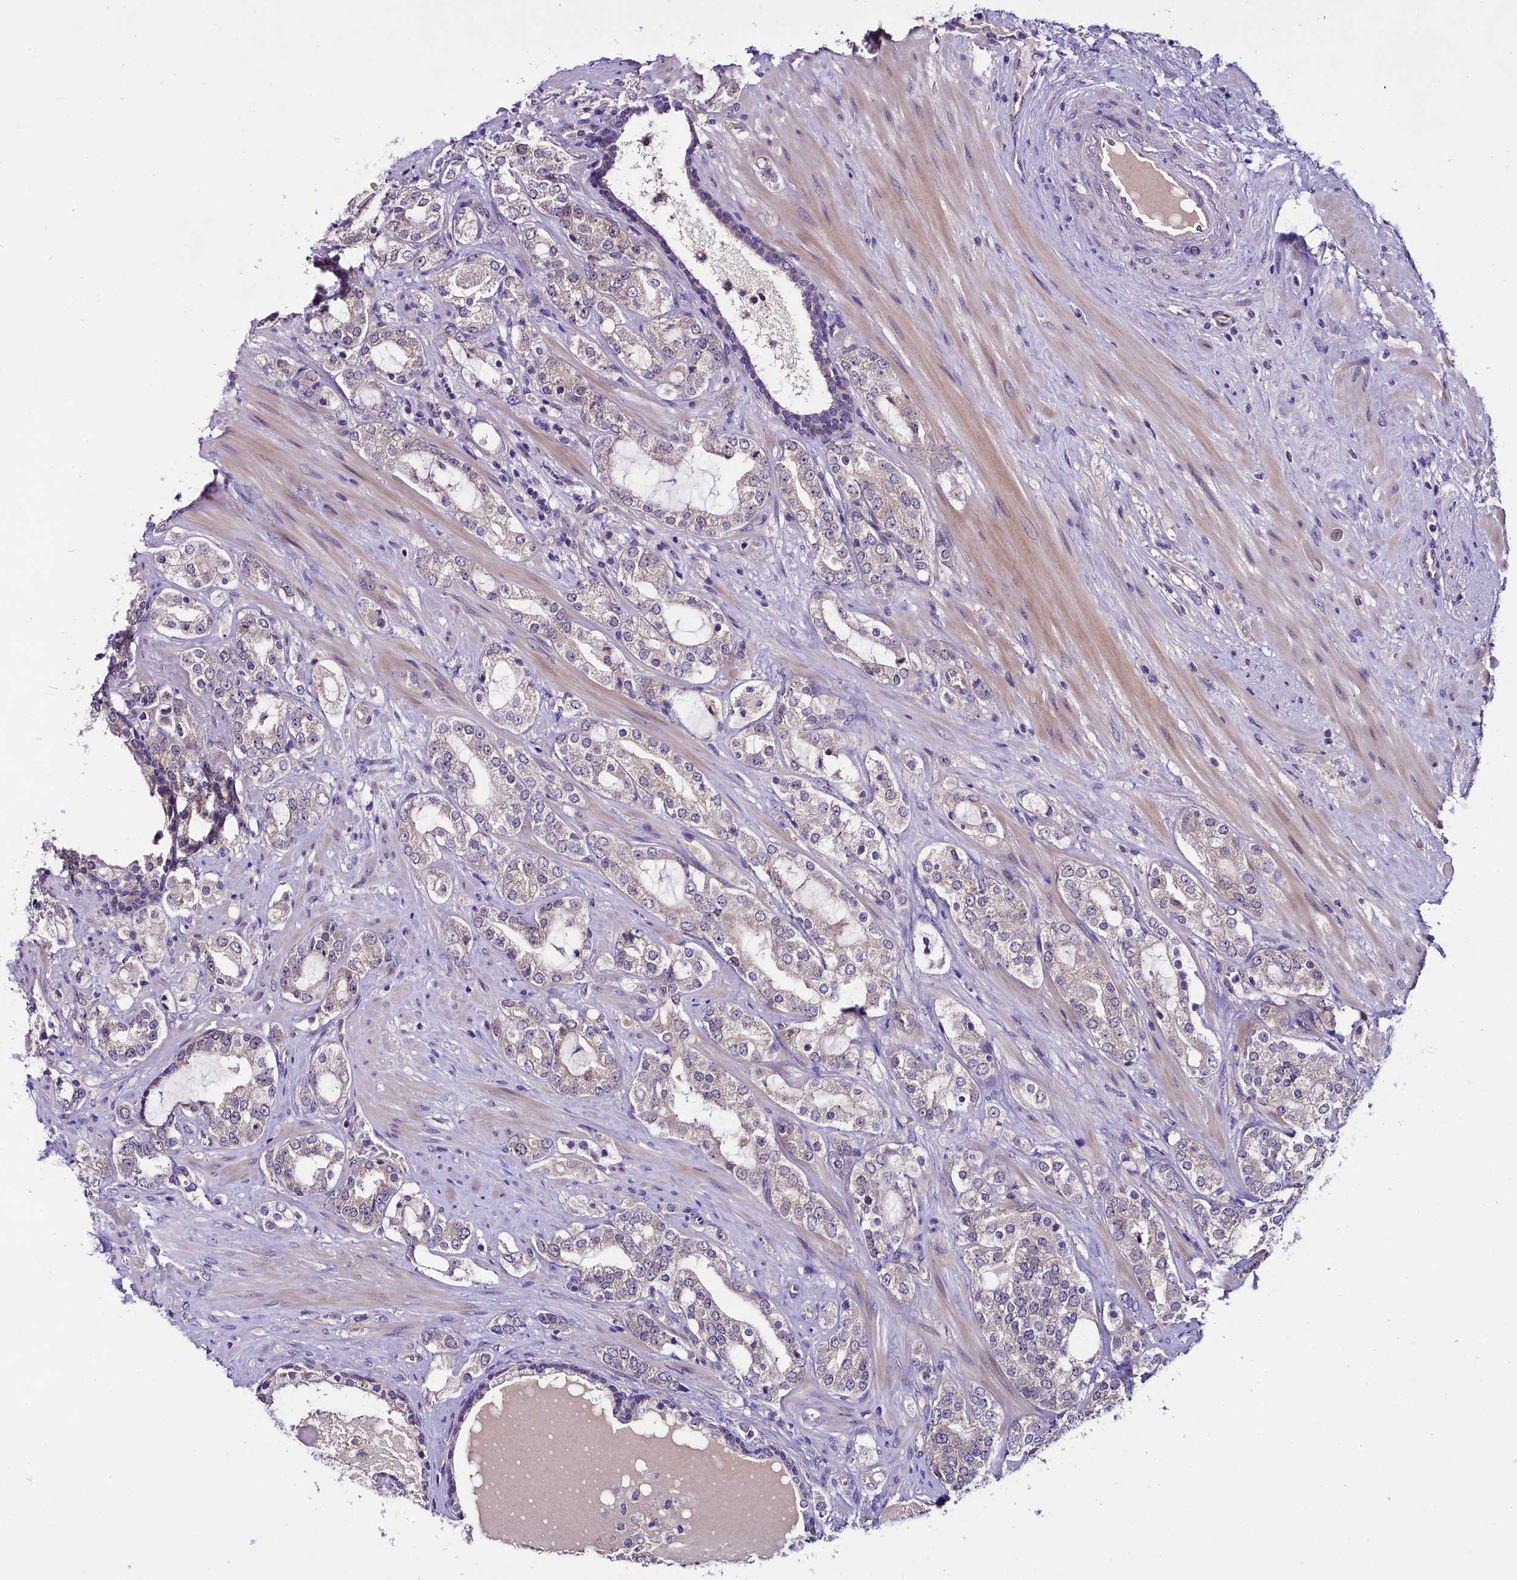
{"staining": {"intensity": "negative", "quantity": "none", "location": "none"}, "tissue": "prostate cancer", "cell_type": "Tumor cells", "image_type": "cancer", "snomed": [{"axis": "morphology", "description": "Adenocarcinoma, High grade"}, {"axis": "topography", "description": "Prostate"}], "caption": "Immunohistochemical staining of human prostate cancer shows no significant positivity in tumor cells.", "gene": "C9orf40", "patient": {"sex": "male", "age": 64}}